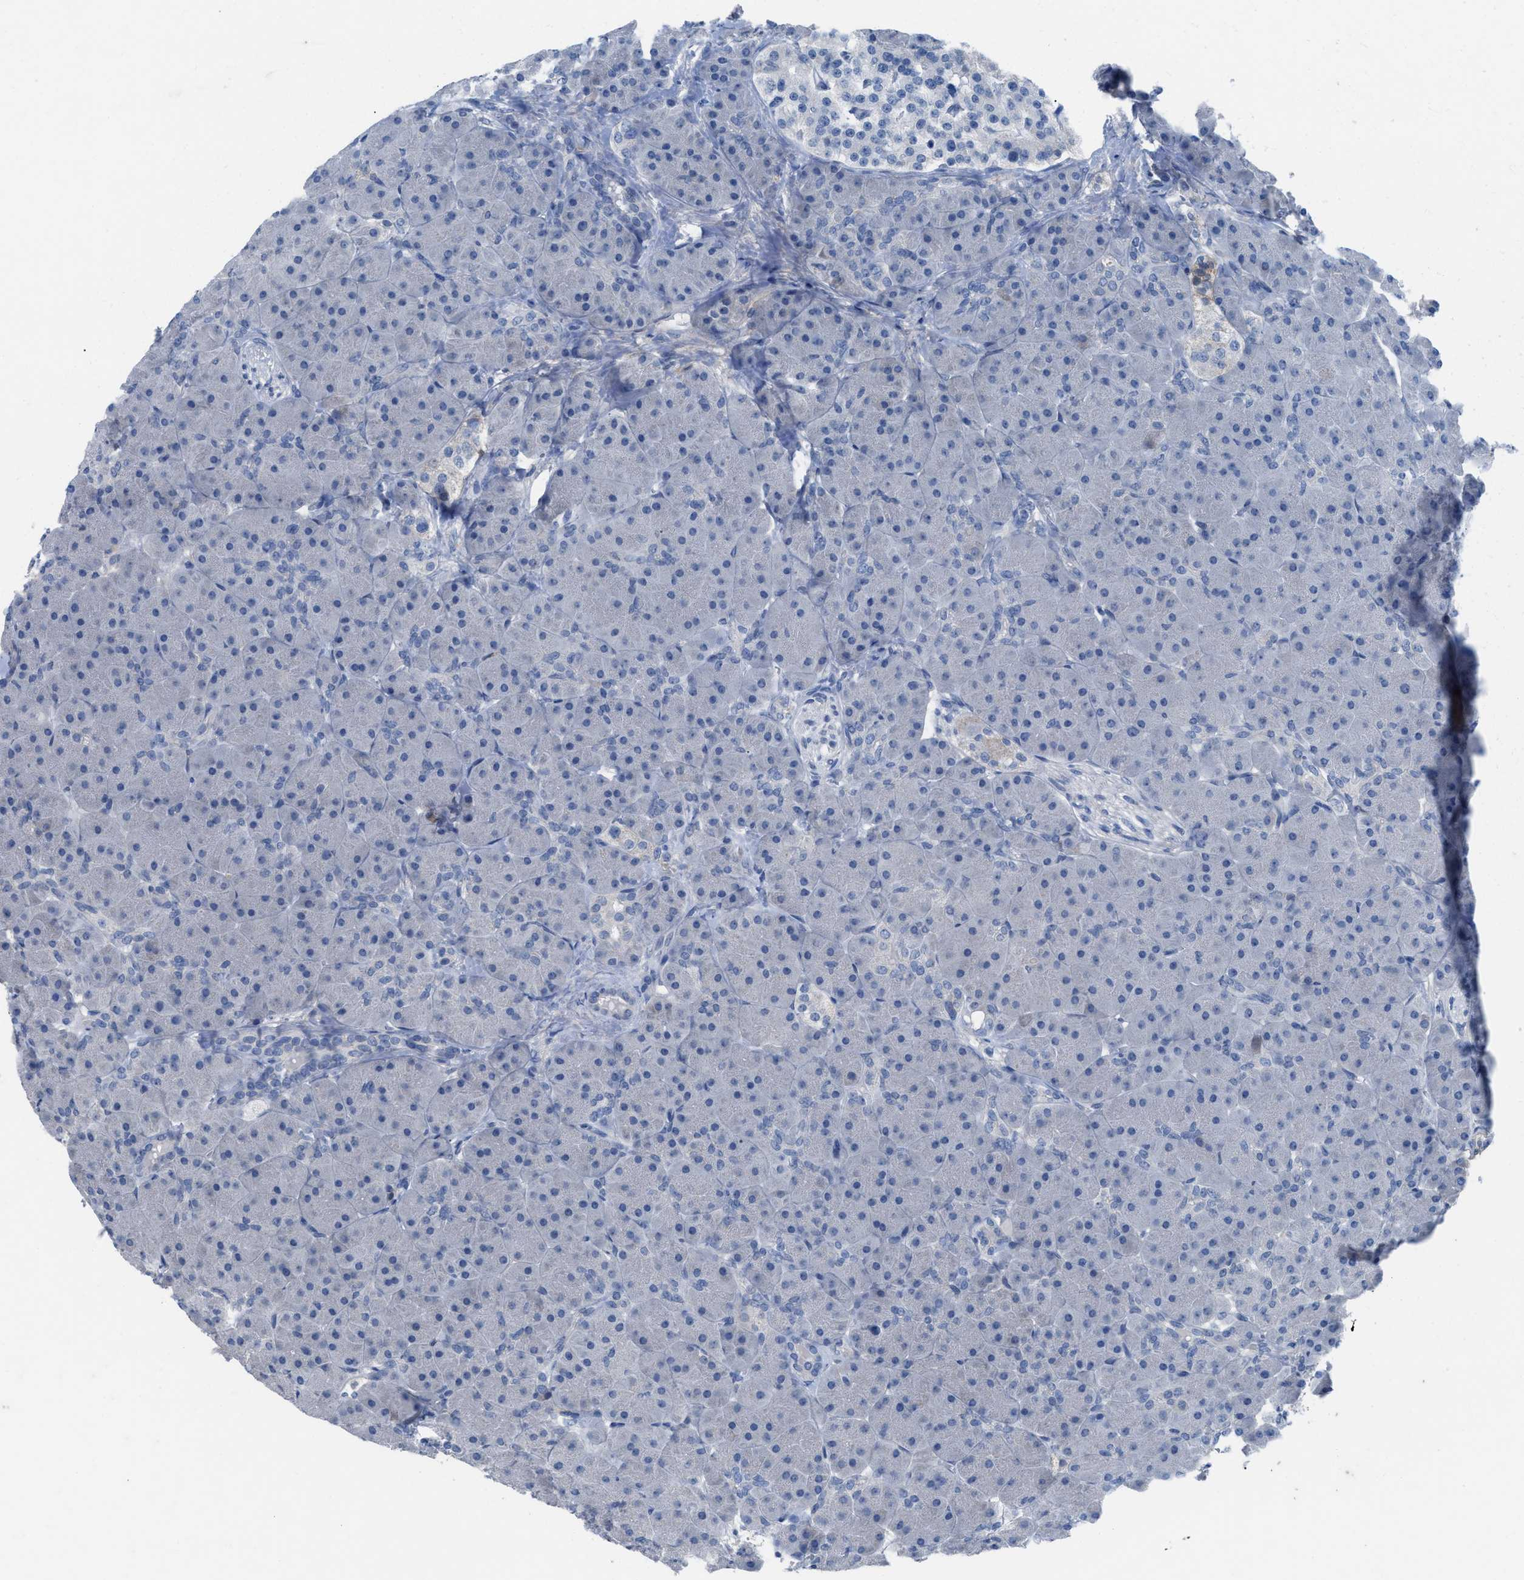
{"staining": {"intensity": "weak", "quantity": "<25%", "location": "cytoplasmic/membranous"}, "tissue": "pancreas", "cell_type": "Exocrine glandular cells", "image_type": "normal", "snomed": [{"axis": "morphology", "description": "Normal tissue, NOS"}, {"axis": "topography", "description": "Pancreas"}], "caption": "The immunohistochemistry (IHC) image has no significant expression in exocrine glandular cells of pancreas.", "gene": "HPX", "patient": {"sex": "male", "age": 66}}